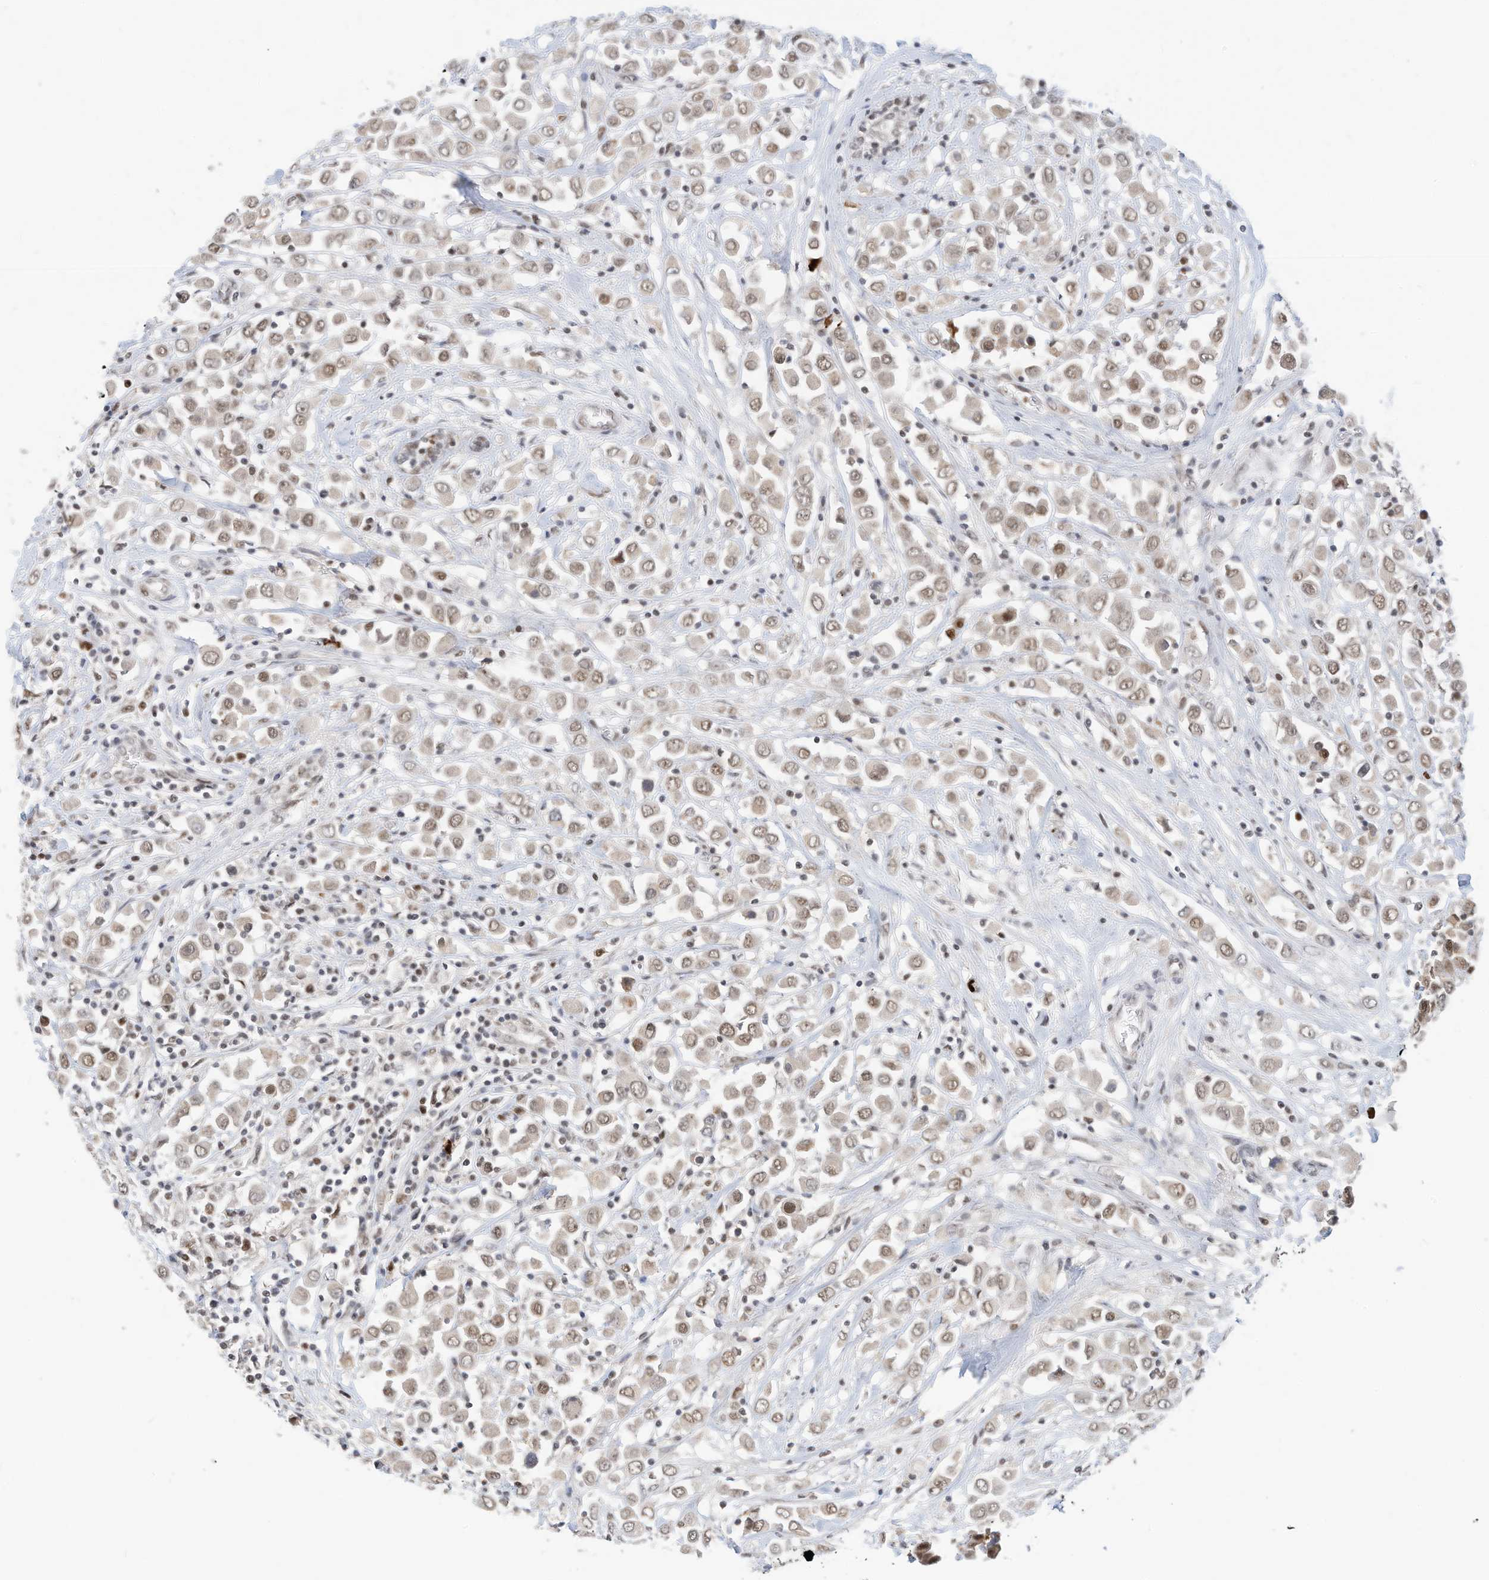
{"staining": {"intensity": "weak", "quantity": ">75%", "location": "nuclear"}, "tissue": "breast cancer", "cell_type": "Tumor cells", "image_type": "cancer", "snomed": [{"axis": "morphology", "description": "Duct carcinoma"}, {"axis": "topography", "description": "Breast"}], "caption": "IHC photomicrograph of breast infiltrating ductal carcinoma stained for a protein (brown), which reveals low levels of weak nuclear positivity in approximately >75% of tumor cells.", "gene": "OGT", "patient": {"sex": "female", "age": 61}}